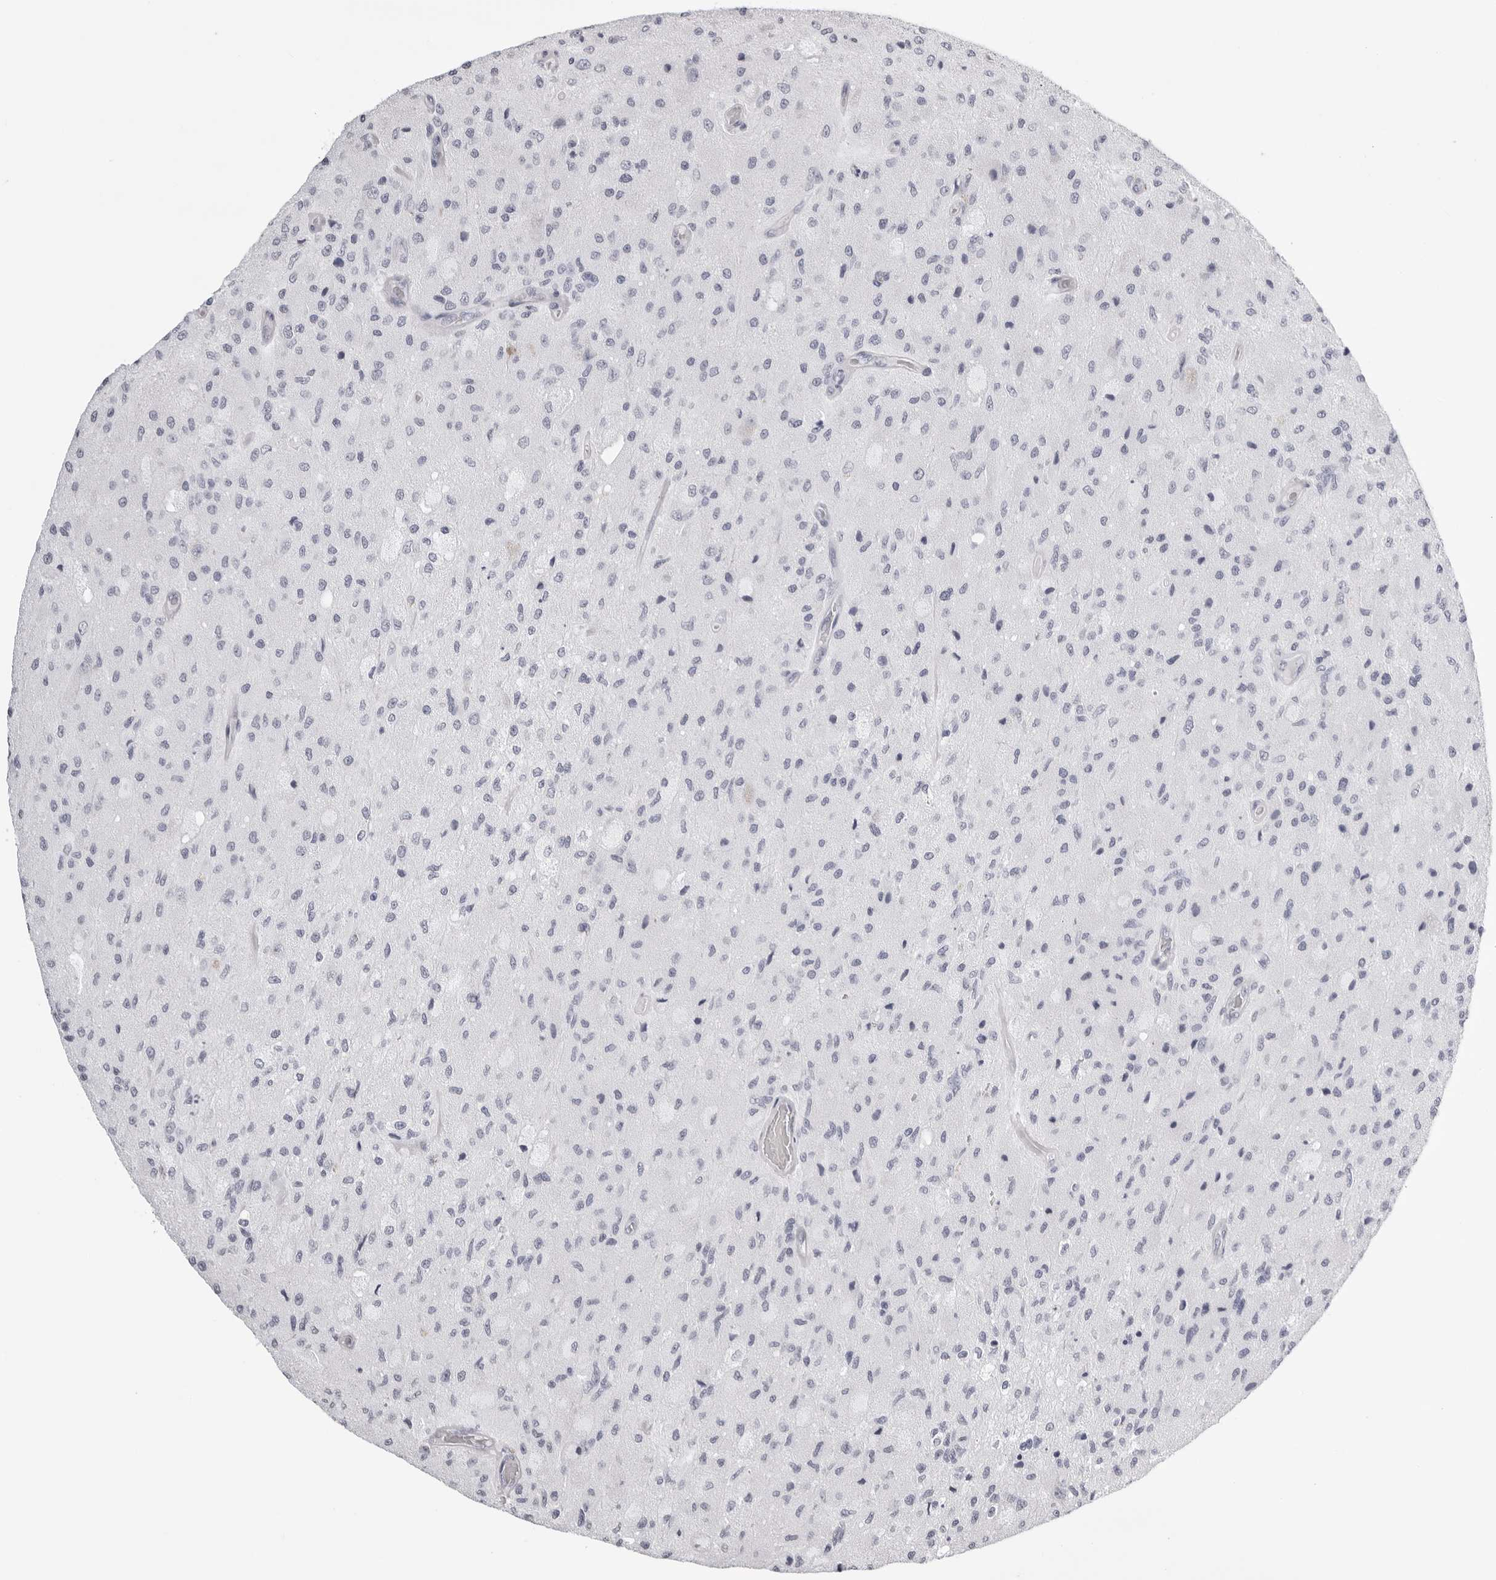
{"staining": {"intensity": "negative", "quantity": "none", "location": "none"}, "tissue": "glioma", "cell_type": "Tumor cells", "image_type": "cancer", "snomed": [{"axis": "morphology", "description": "Normal tissue, NOS"}, {"axis": "morphology", "description": "Glioma, malignant, High grade"}, {"axis": "topography", "description": "Cerebral cortex"}], "caption": "High power microscopy photomicrograph of an immunohistochemistry histopathology image of malignant glioma (high-grade), revealing no significant positivity in tumor cells.", "gene": "RHO", "patient": {"sex": "male", "age": 77}}